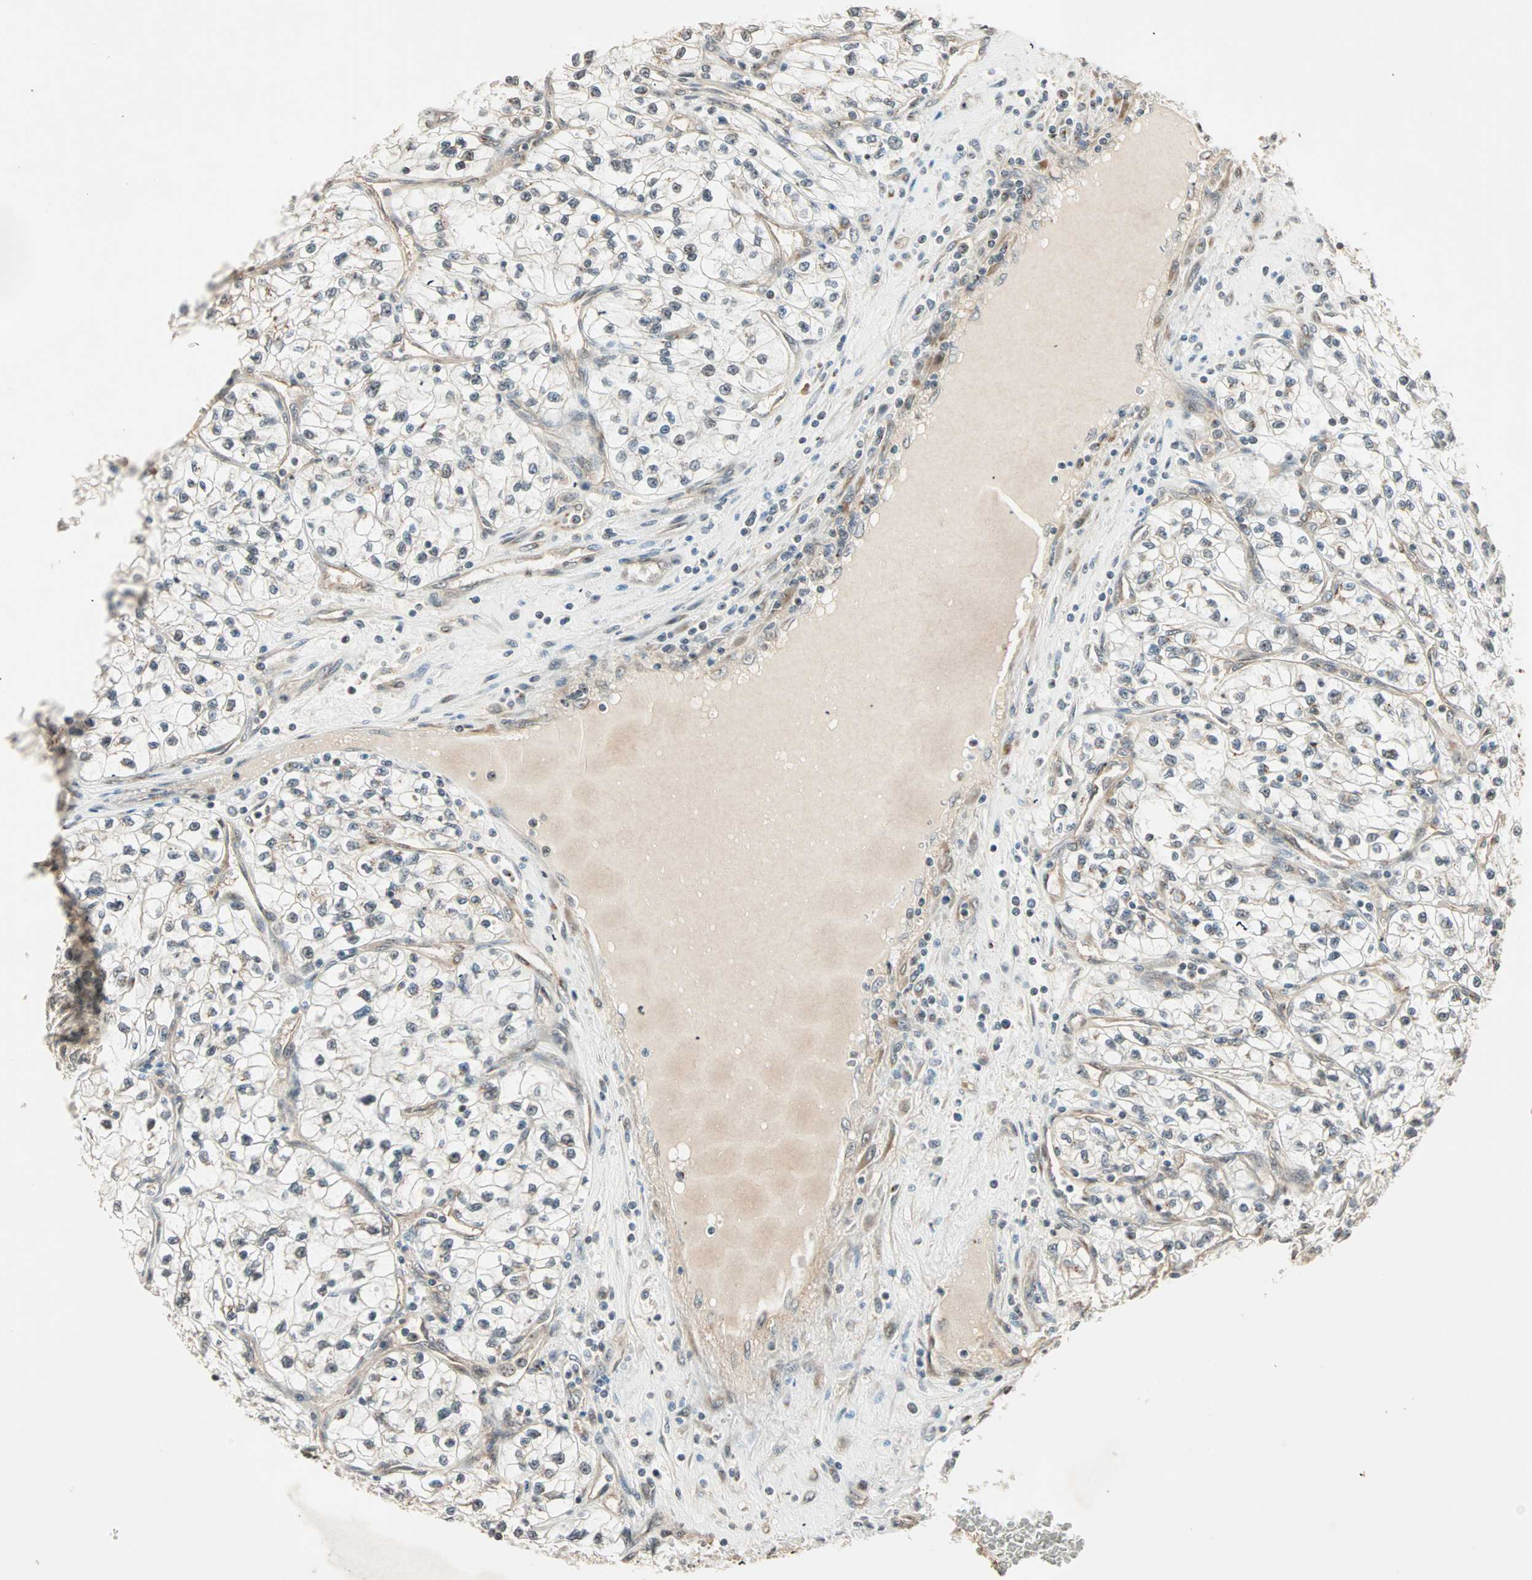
{"staining": {"intensity": "weak", "quantity": "25%-75%", "location": "cytoplasmic/membranous"}, "tissue": "renal cancer", "cell_type": "Tumor cells", "image_type": "cancer", "snomed": [{"axis": "morphology", "description": "Adenocarcinoma, NOS"}, {"axis": "topography", "description": "Kidney"}], "caption": "The image shows staining of adenocarcinoma (renal), revealing weak cytoplasmic/membranous protein expression (brown color) within tumor cells.", "gene": "PRDM2", "patient": {"sex": "female", "age": 57}}